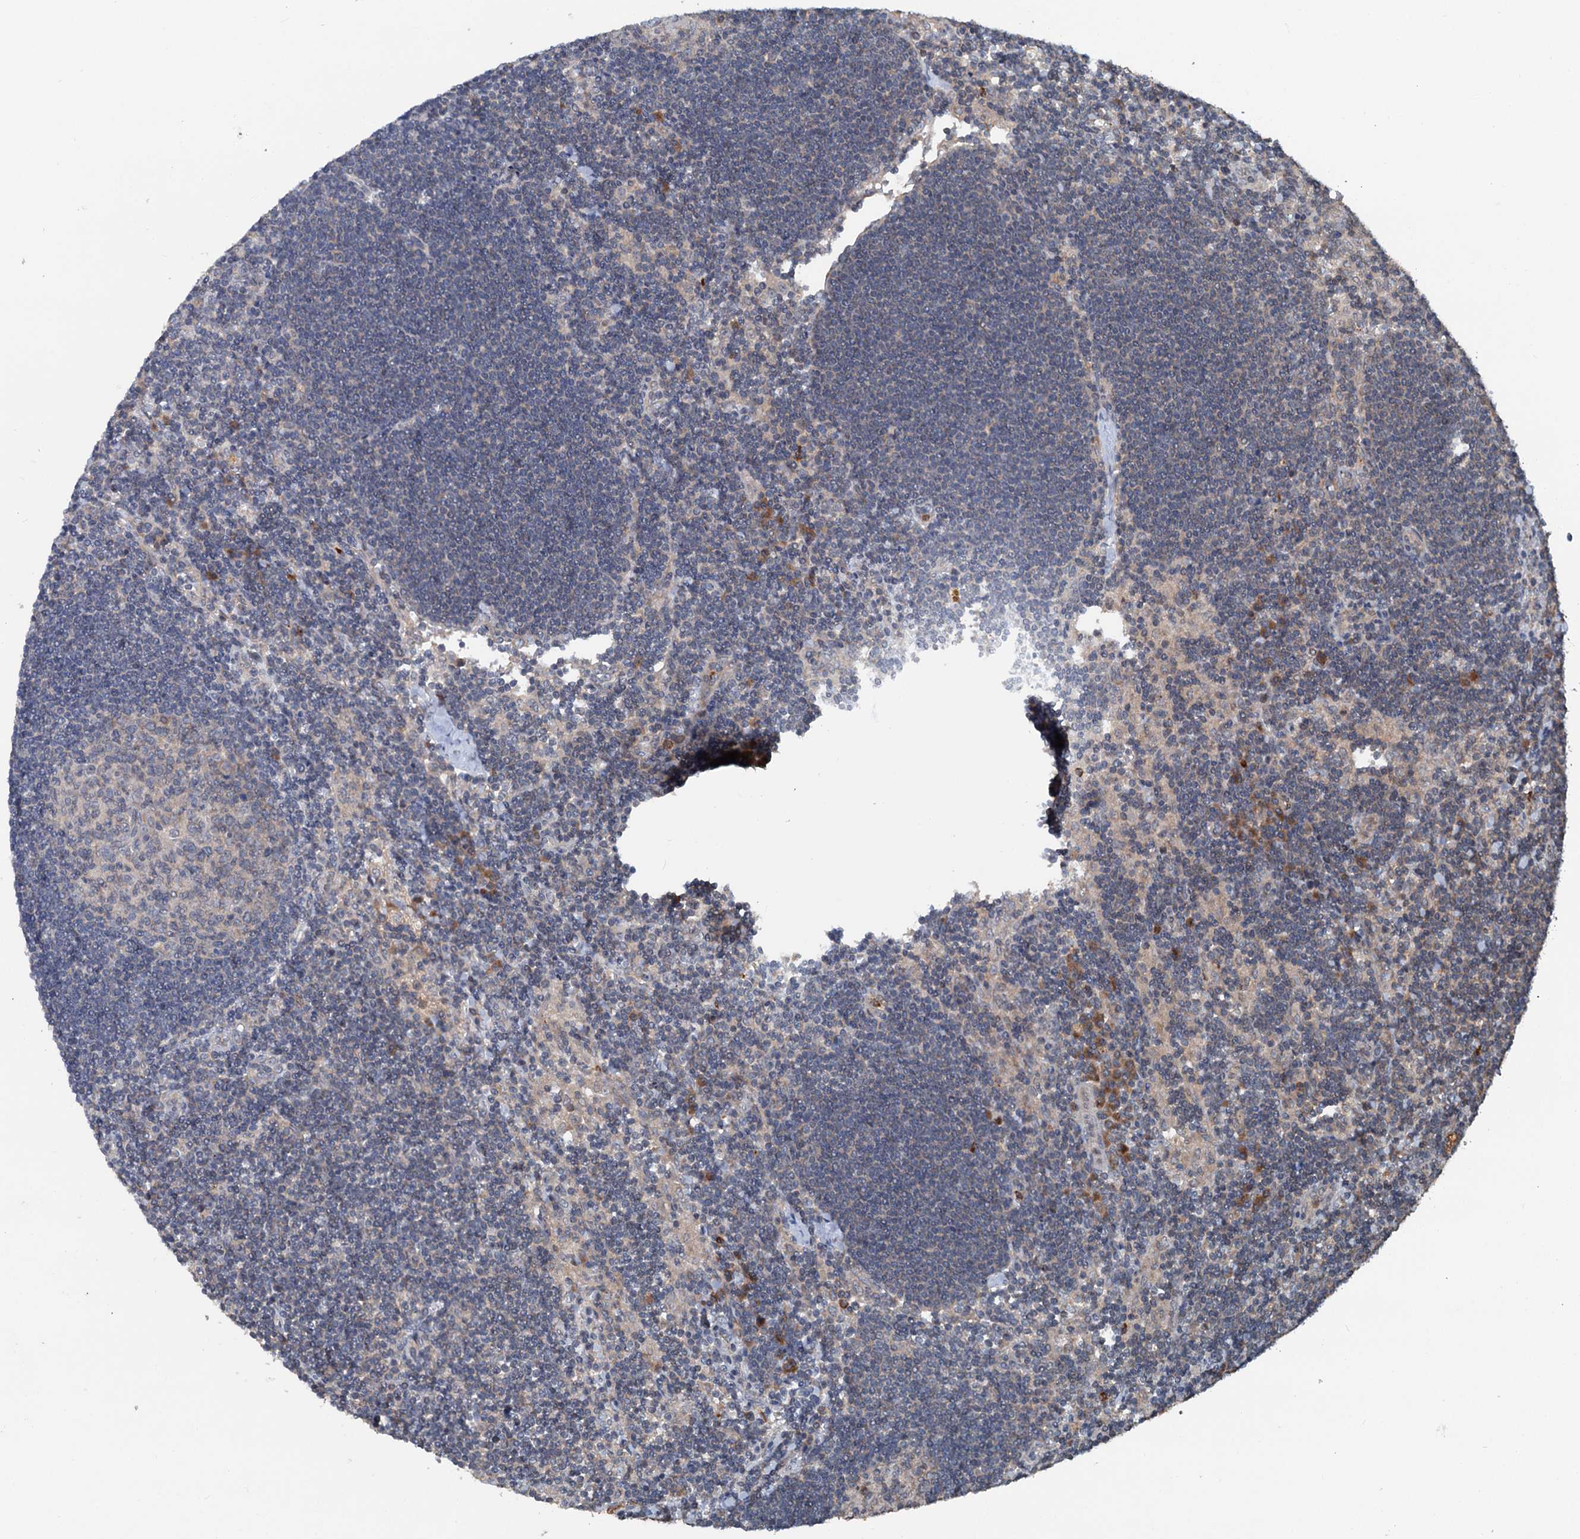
{"staining": {"intensity": "negative", "quantity": "none", "location": "none"}, "tissue": "lymph node", "cell_type": "Germinal center cells", "image_type": "normal", "snomed": [{"axis": "morphology", "description": "Normal tissue, NOS"}, {"axis": "topography", "description": "Lymph node"}], "caption": "This is a image of immunohistochemistry (IHC) staining of unremarkable lymph node, which shows no staining in germinal center cells.", "gene": "N4BP2L2", "patient": {"sex": "male", "age": 24}}